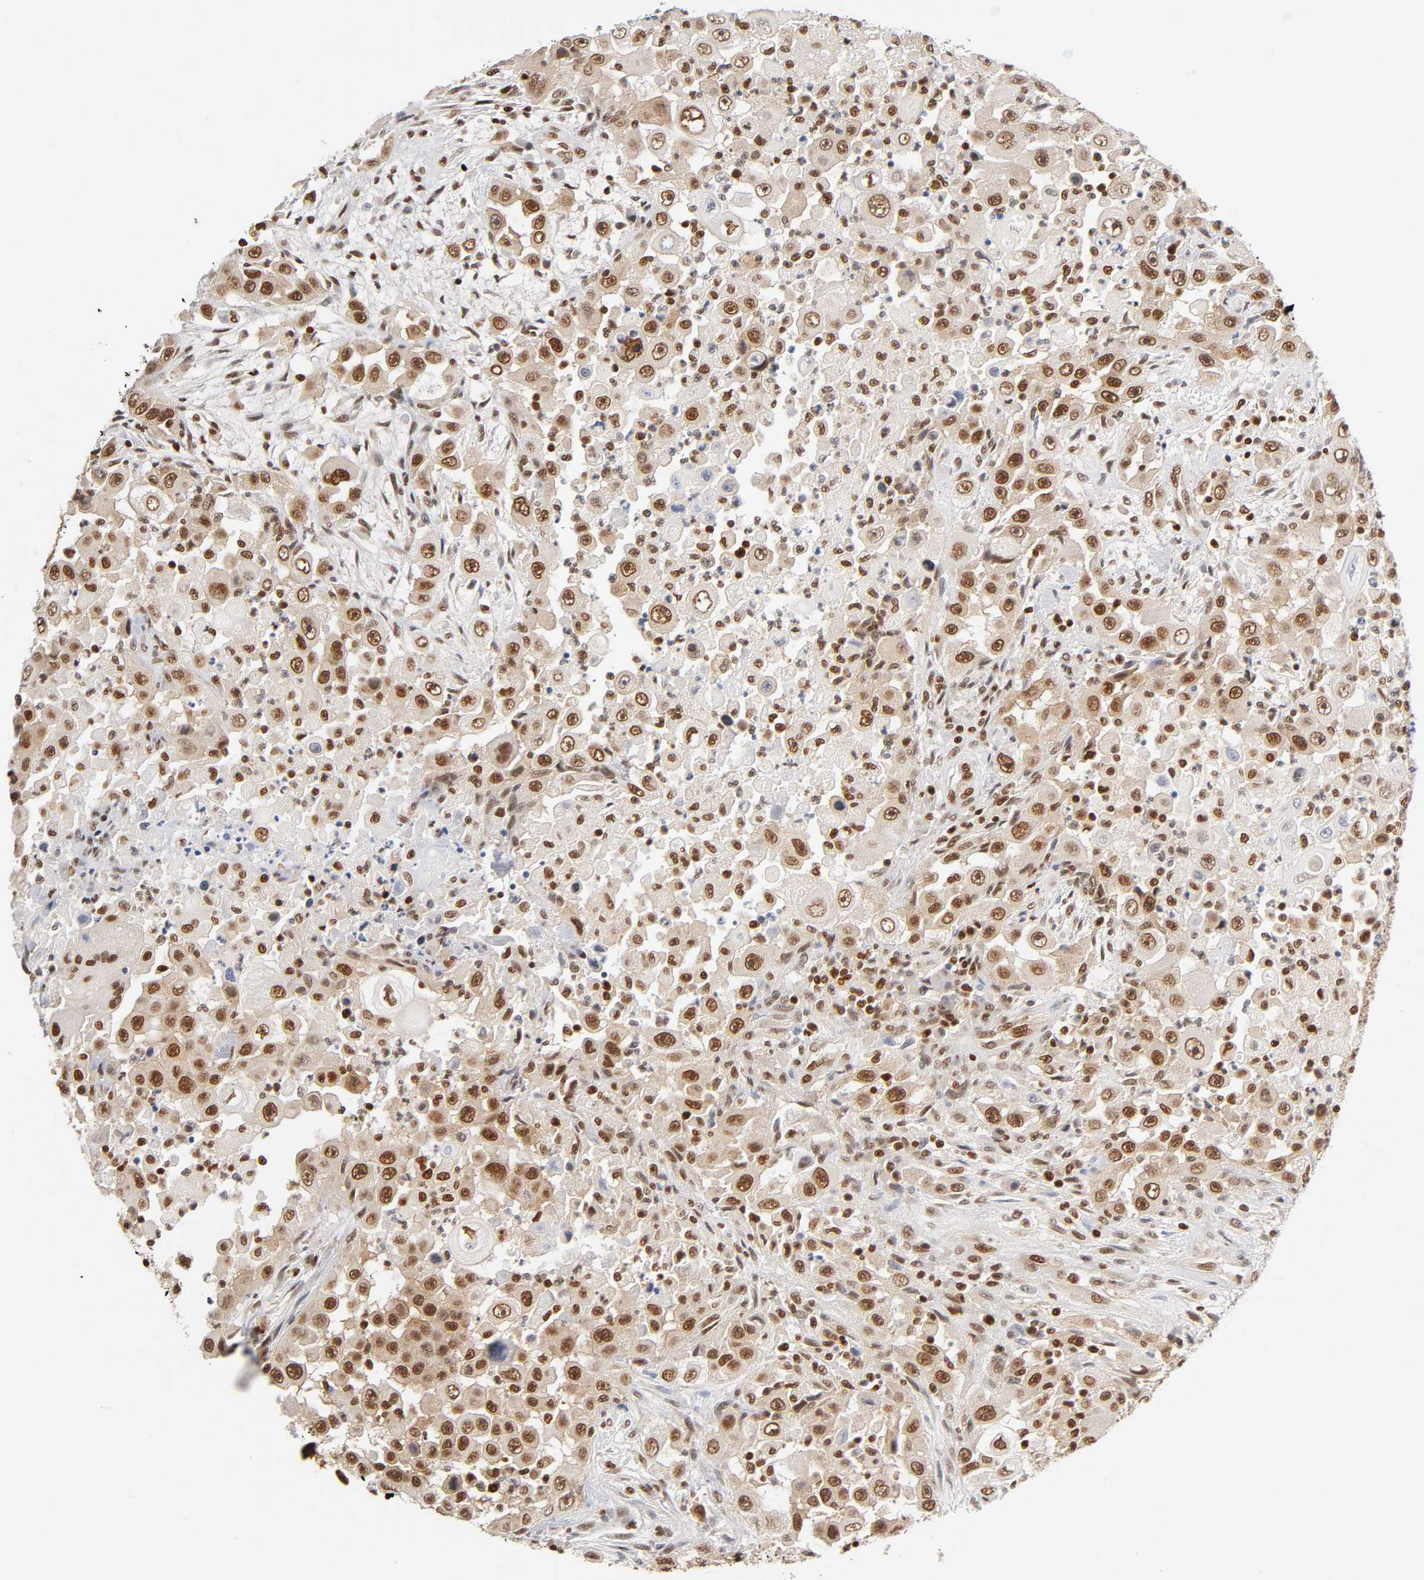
{"staining": {"intensity": "strong", "quantity": ">75%", "location": "nuclear"}, "tissue": "head and neck cancer", "cell_type": "Tumor cells", "image_type": "cancer", "snomed": [{"axis": "morphology", "description": "Carcinoma, NOS"}, {"axis": "topography", "description": "Head-Neck"}], "caption": "Head and neck cancer (carcinoma) tissue reveals strong nuclear positivity in about >75% of tumor cells The protein is stained brown, and the nuclei are stained in blue (DAB IHC with brightfield microscopy, high magnification).", "gene": "ILKAP", "patient": {"sex": "male", "age": 87}}